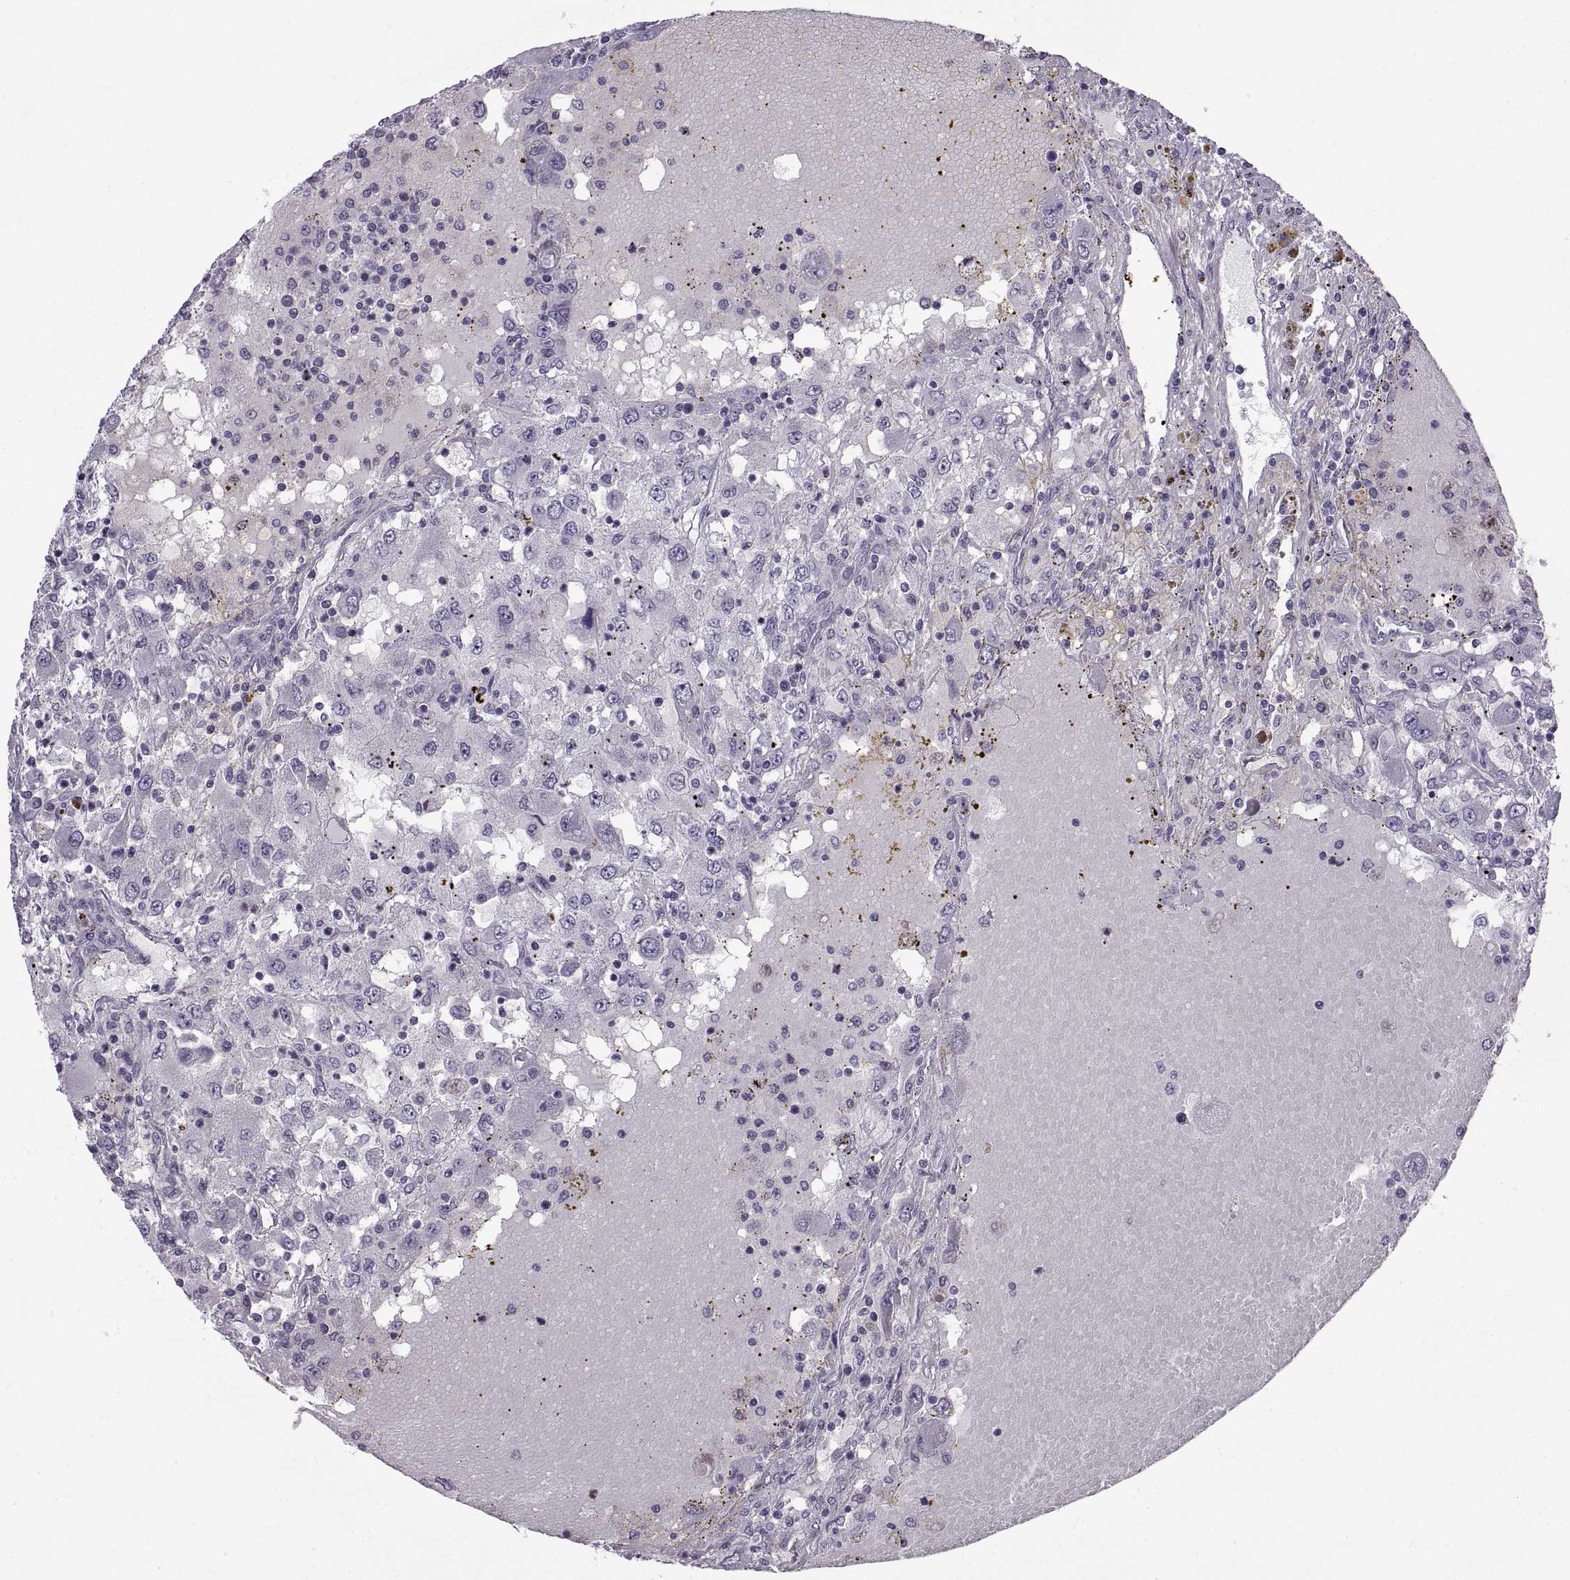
{"staining": {"intensity": "negative", "quantity": "none", "location": "none"}, "tissue": "renal cancer", "cell_type": "Tumor cells", "image_type": "cancer", "snomed": [{"axis": "morphology", "description": "Adenocarcinoma, NOS"}, {"axis": "topography", "description": "Kidney"}], "caption": "The immunohistochemistry (IHC) photomicrograph has no significant expression in tumor cells of renal adenocarcinoma tissue.", "gene": "BSPH1", "patient": {"sex": "female", "age": 67}}